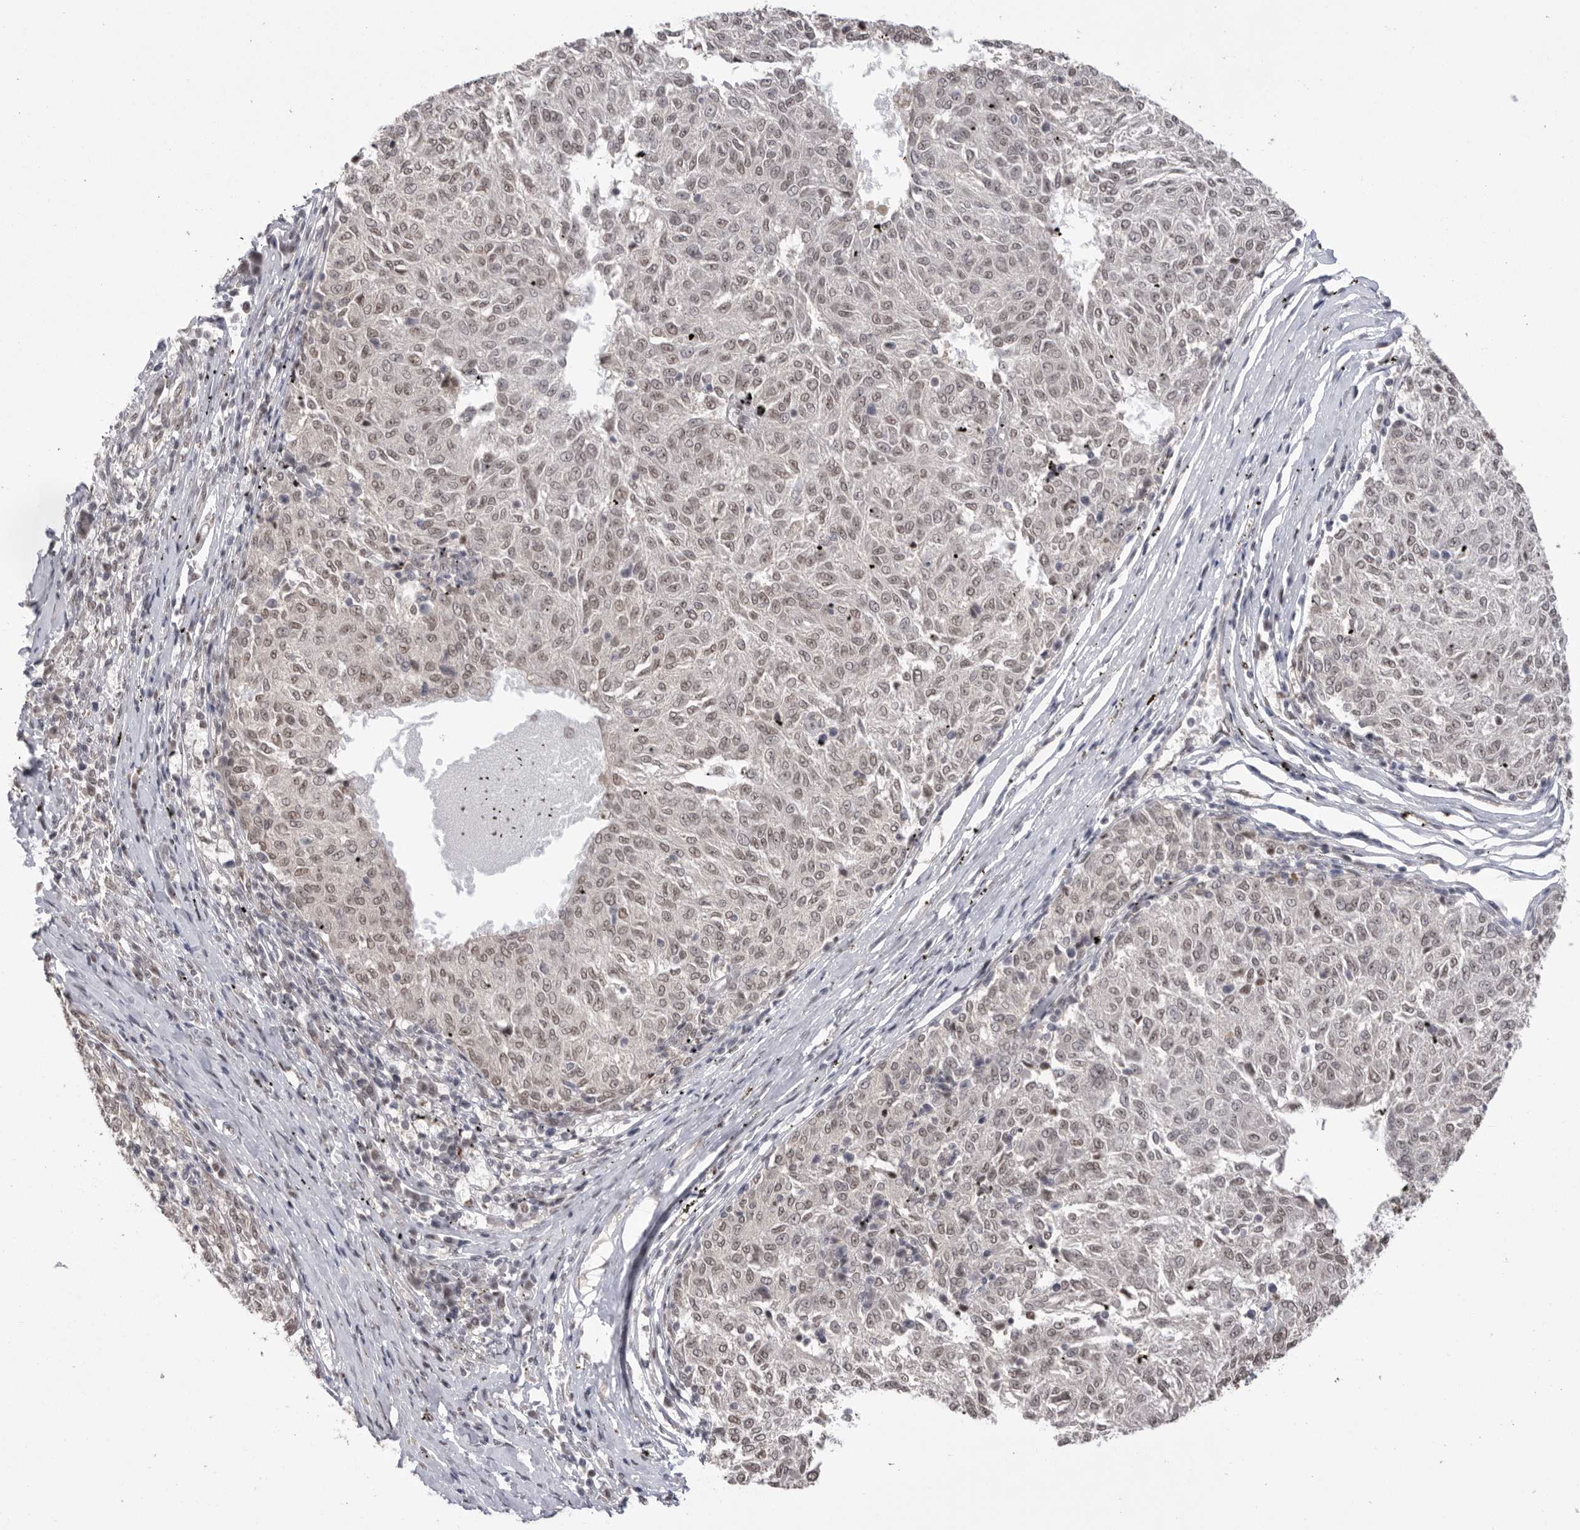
{"staining": {"intensity": "weak", "quantity": ">75%", "location": "nuclear"}, "tissue": "melanoma", "cell_type": "Tumor cells", "image_type": "cancer", "snomed": [{"axis": "morphology", "description": "Malignant melanoma, NOS"}, {"axis": "topography", "description": "Skin"}], "caption": "Protein analysis of malignant melanoma tissue reveals weak nuclear staining in about >75% of tumor cells.", "gene": "BCLAF3", "patient": {"sex": "female", "age": 72}}